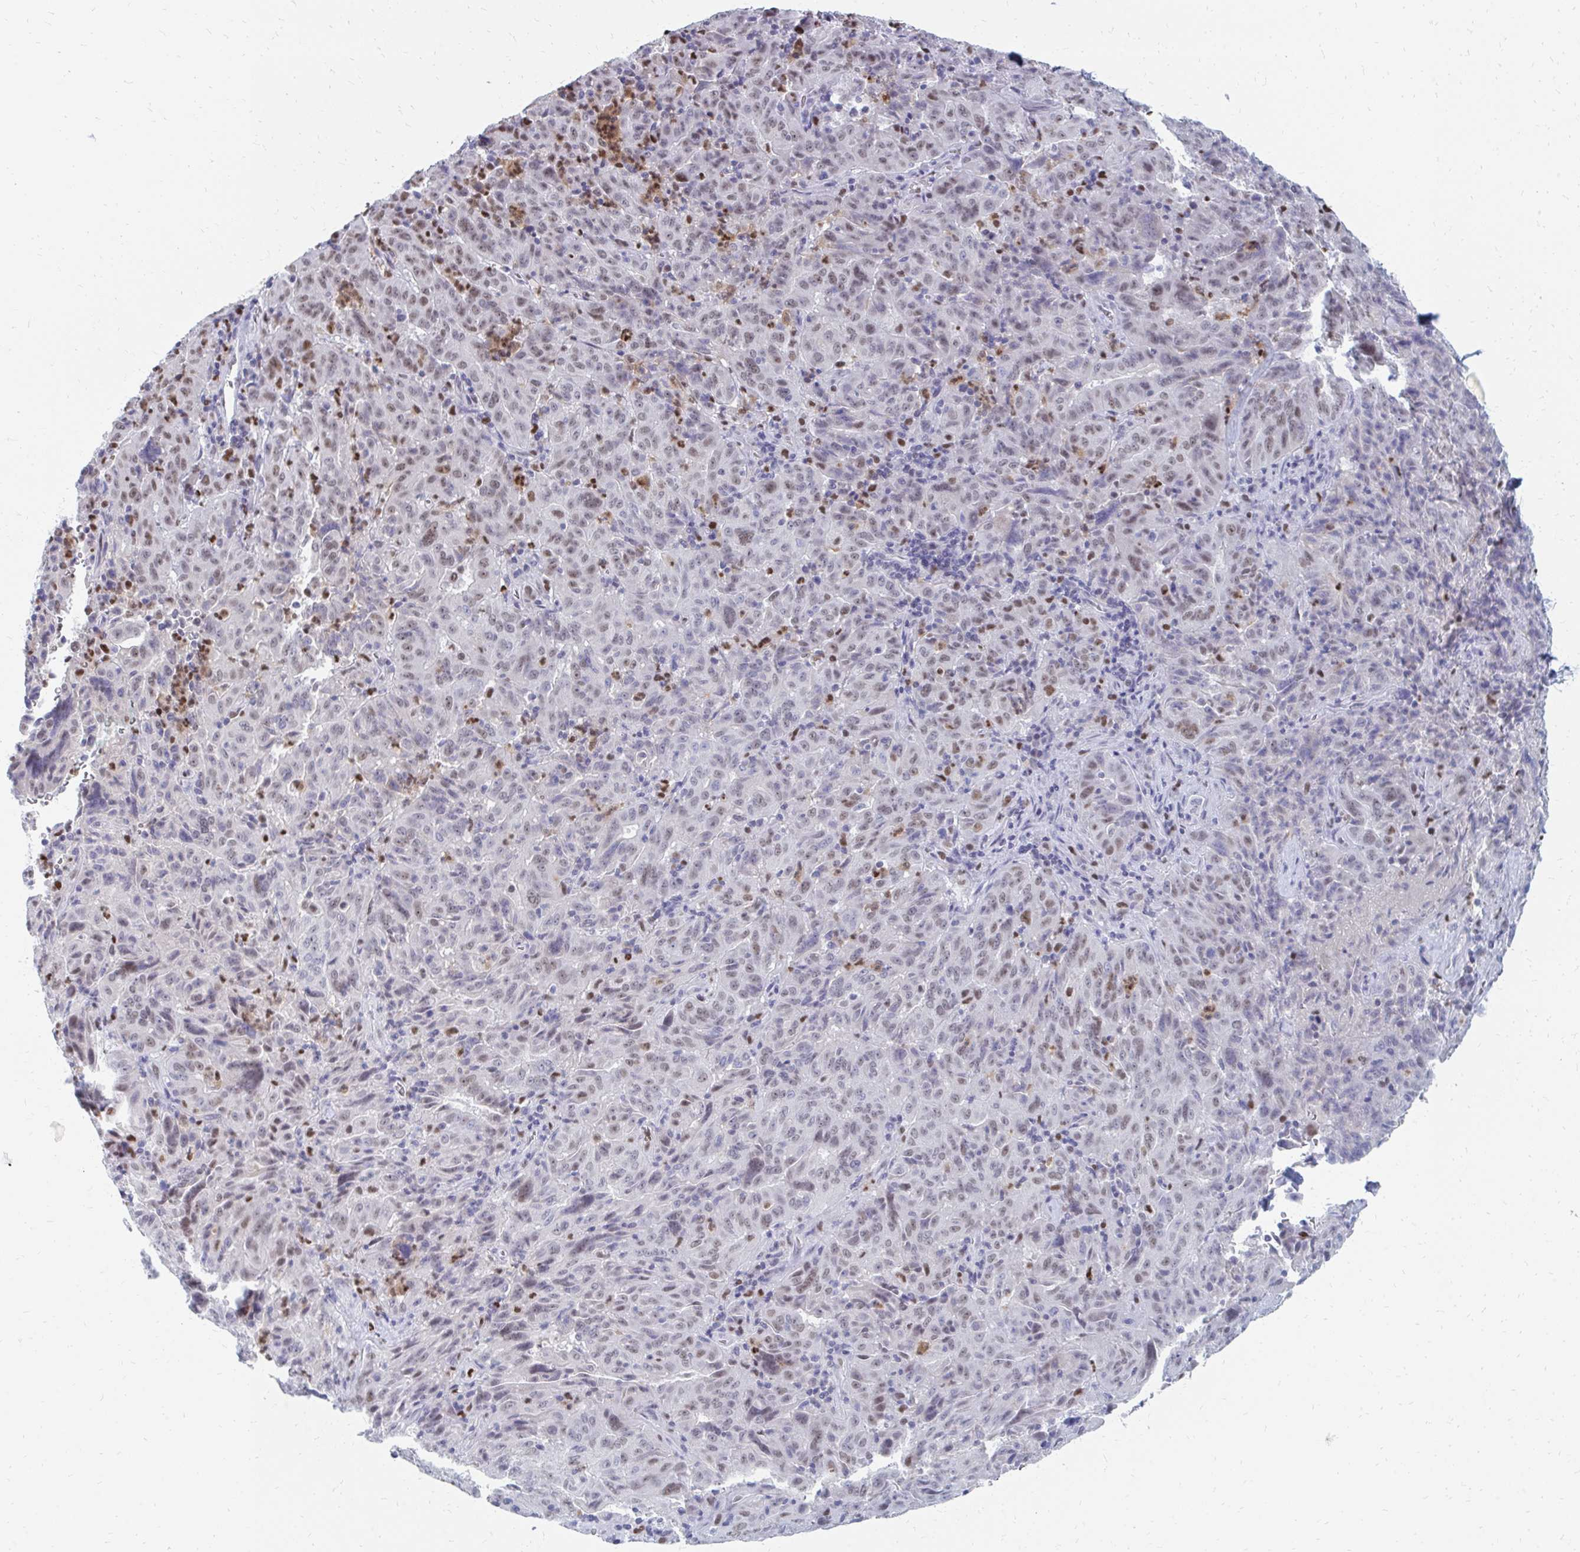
{"staining": {"intensity": "moderate", "quantity": "25%-75%", "location": "nuclear"}, "tissue": "pancreatic cancer", "cell_type": "Tumor cells", "image_type": "cancer", "snomed": [{"axis": "morphology", "description": "Adenocarcinoma, NOS"}, {"axis": "topography", "description": "Pancreas"}], "caption": "DAB immunohistochemical staining of human pancreatic cancer (adenocarcinoma) shows moderate nuclear protein staining in approximately 25%-75% of tumor cells.", "gene": "PLK3", "patient": {"sex": "male", "age": 63}}